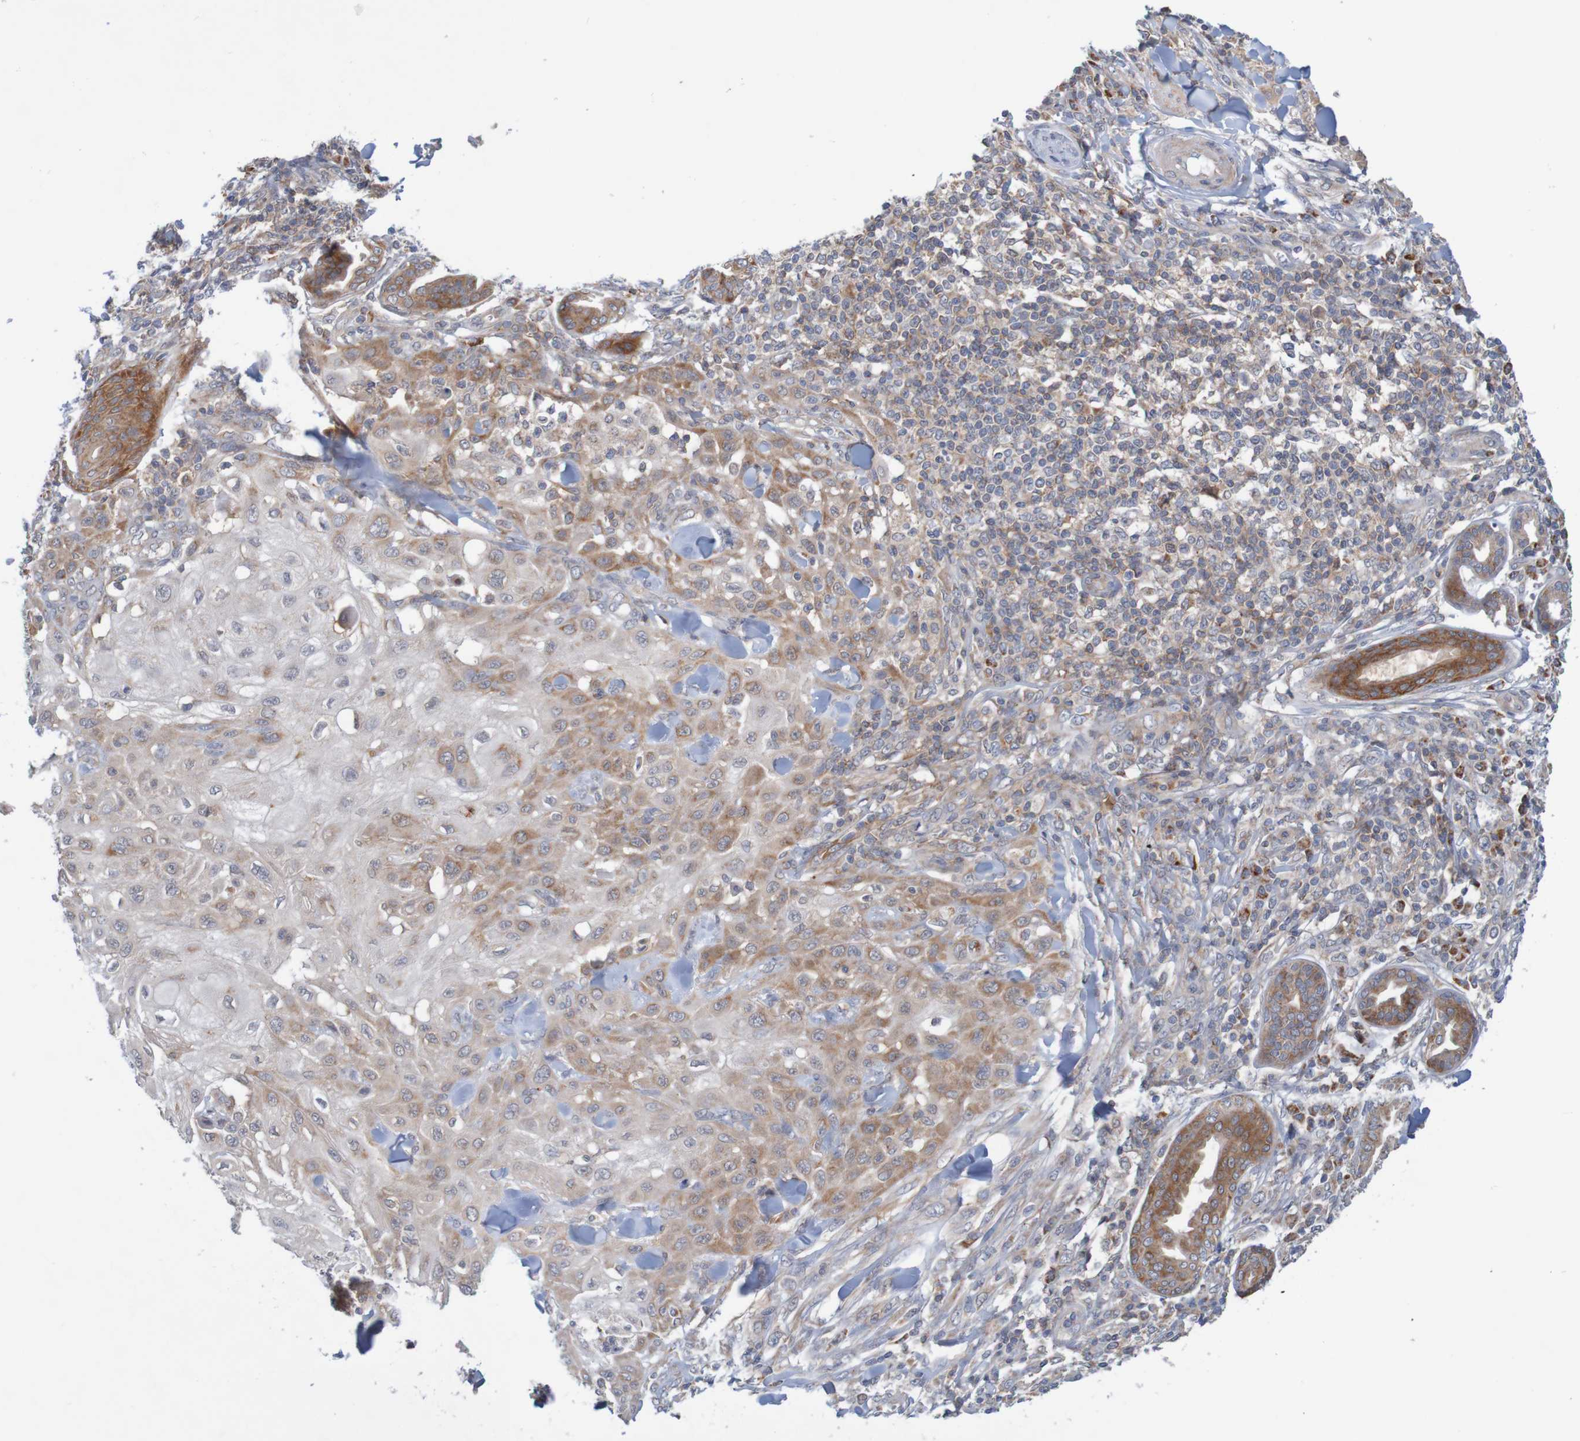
{"staining": {"intensity": "moderate", "quantity": "25%-75%", "location": "cytoplasmic/membranous"}, "tissue": "skin cancer", "cell_type": "Tumor cells", "image_type": "cancer", "snomed": [{"axis": "morphology", "description": "Squamous cell carcinoma, NOS"}, {"axis": "topography", "description": "Skin"}], "caption": "This is an image of immunohistochemistry (IHC) staining of squamous cell carcinoma (skin), which shows moderate positivity in the cytoplasmic/membranous of tumor cells.", "gene": "NAV2", "patient": {"sex": "male", "age": 24}}